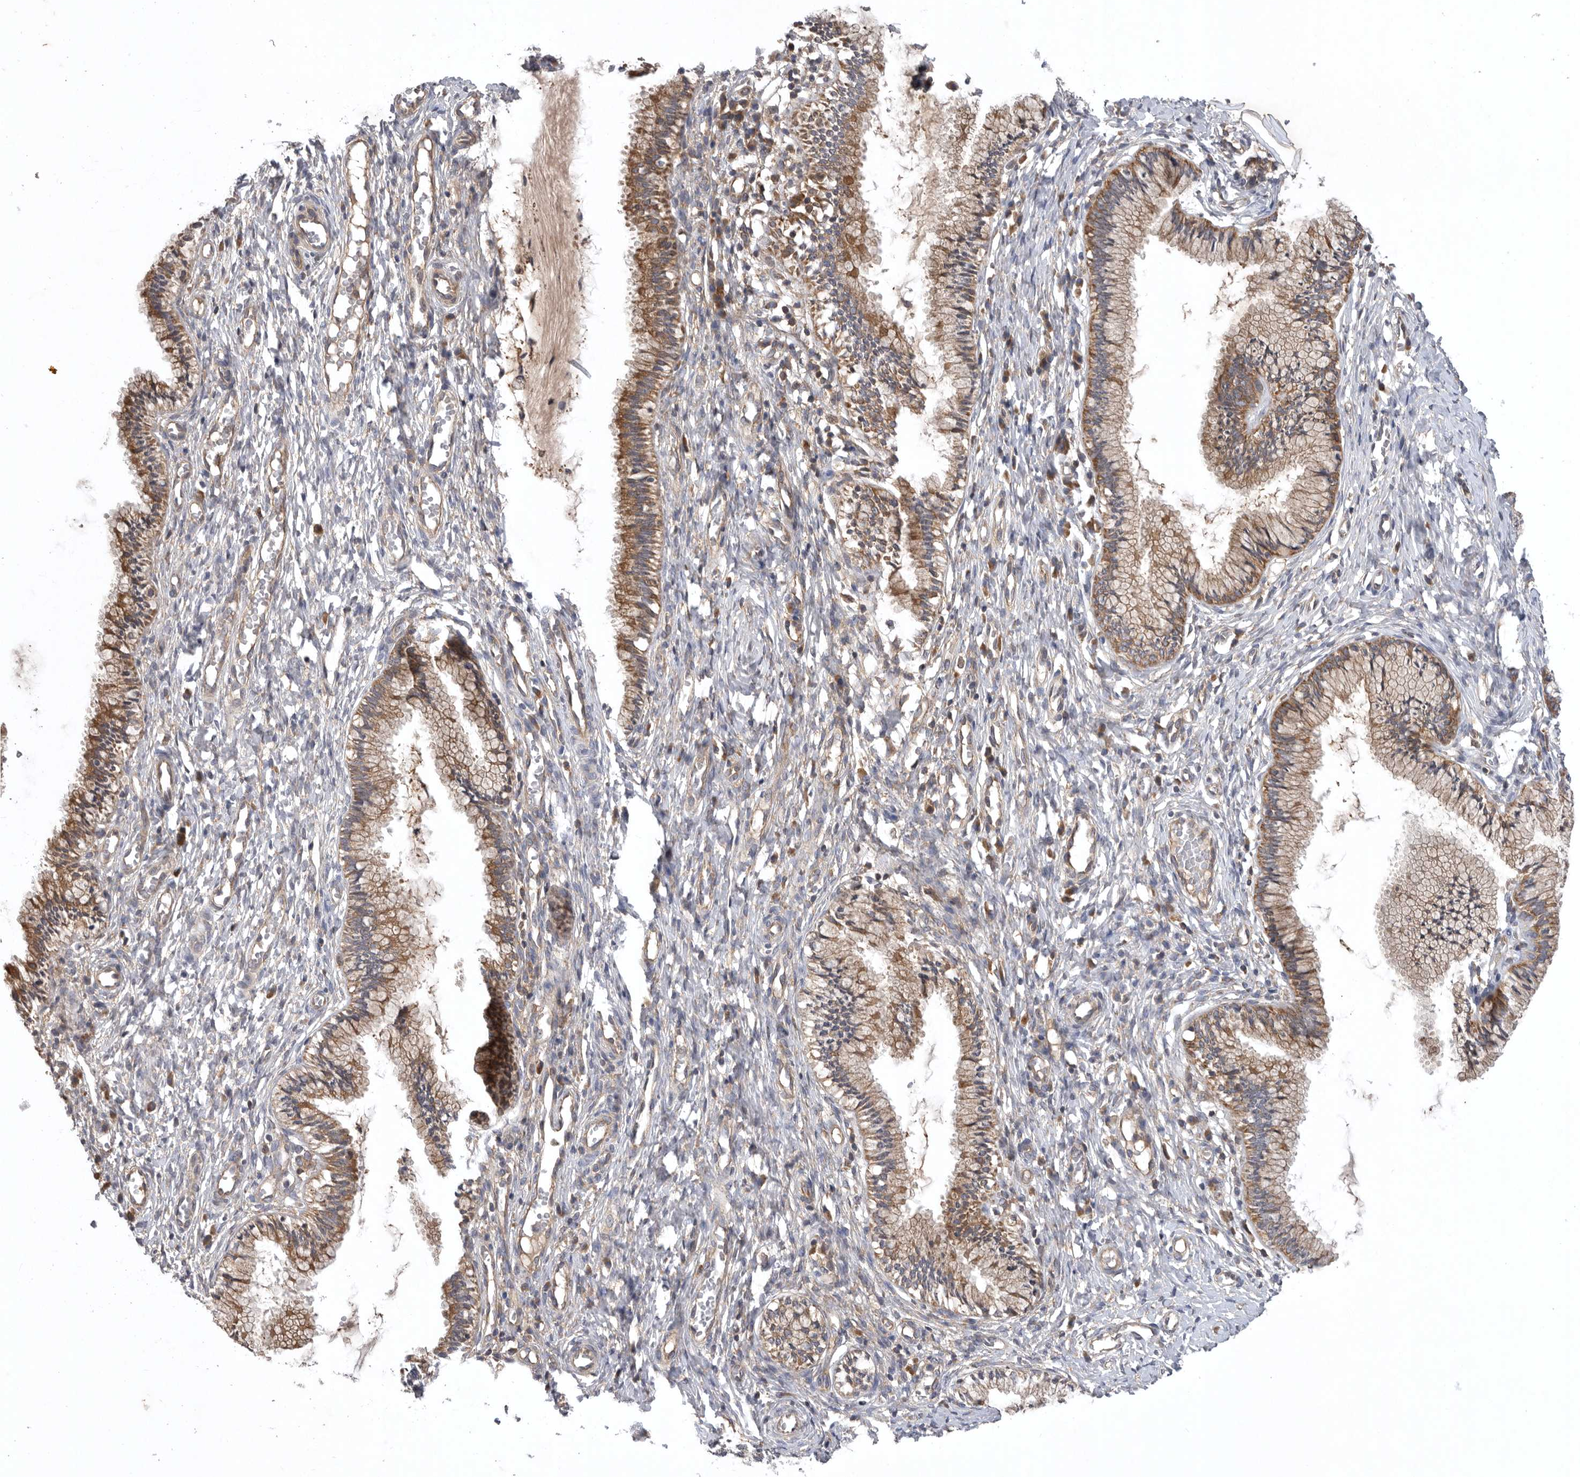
{"staining": {"intensity": "moderate", "quantity": ">75%", "location": "cytoplasmic/membranous"}, "tissue": "cervix", "cell_type": "Glandular cells", "image_type": "normal", "snomed": [{"axis": "morphology", "description": "Normal tissue, NOS"}, {"axis": "topography", "description": "Cervix"}], "caption": "Glandular cells demonstrate medium levels of moderate cytoplasmic/membranous positivity in approximately >75% of cells in normal cervix.", "gene": "C1orf109", "patient": {"sex": "female", "age": 27}}